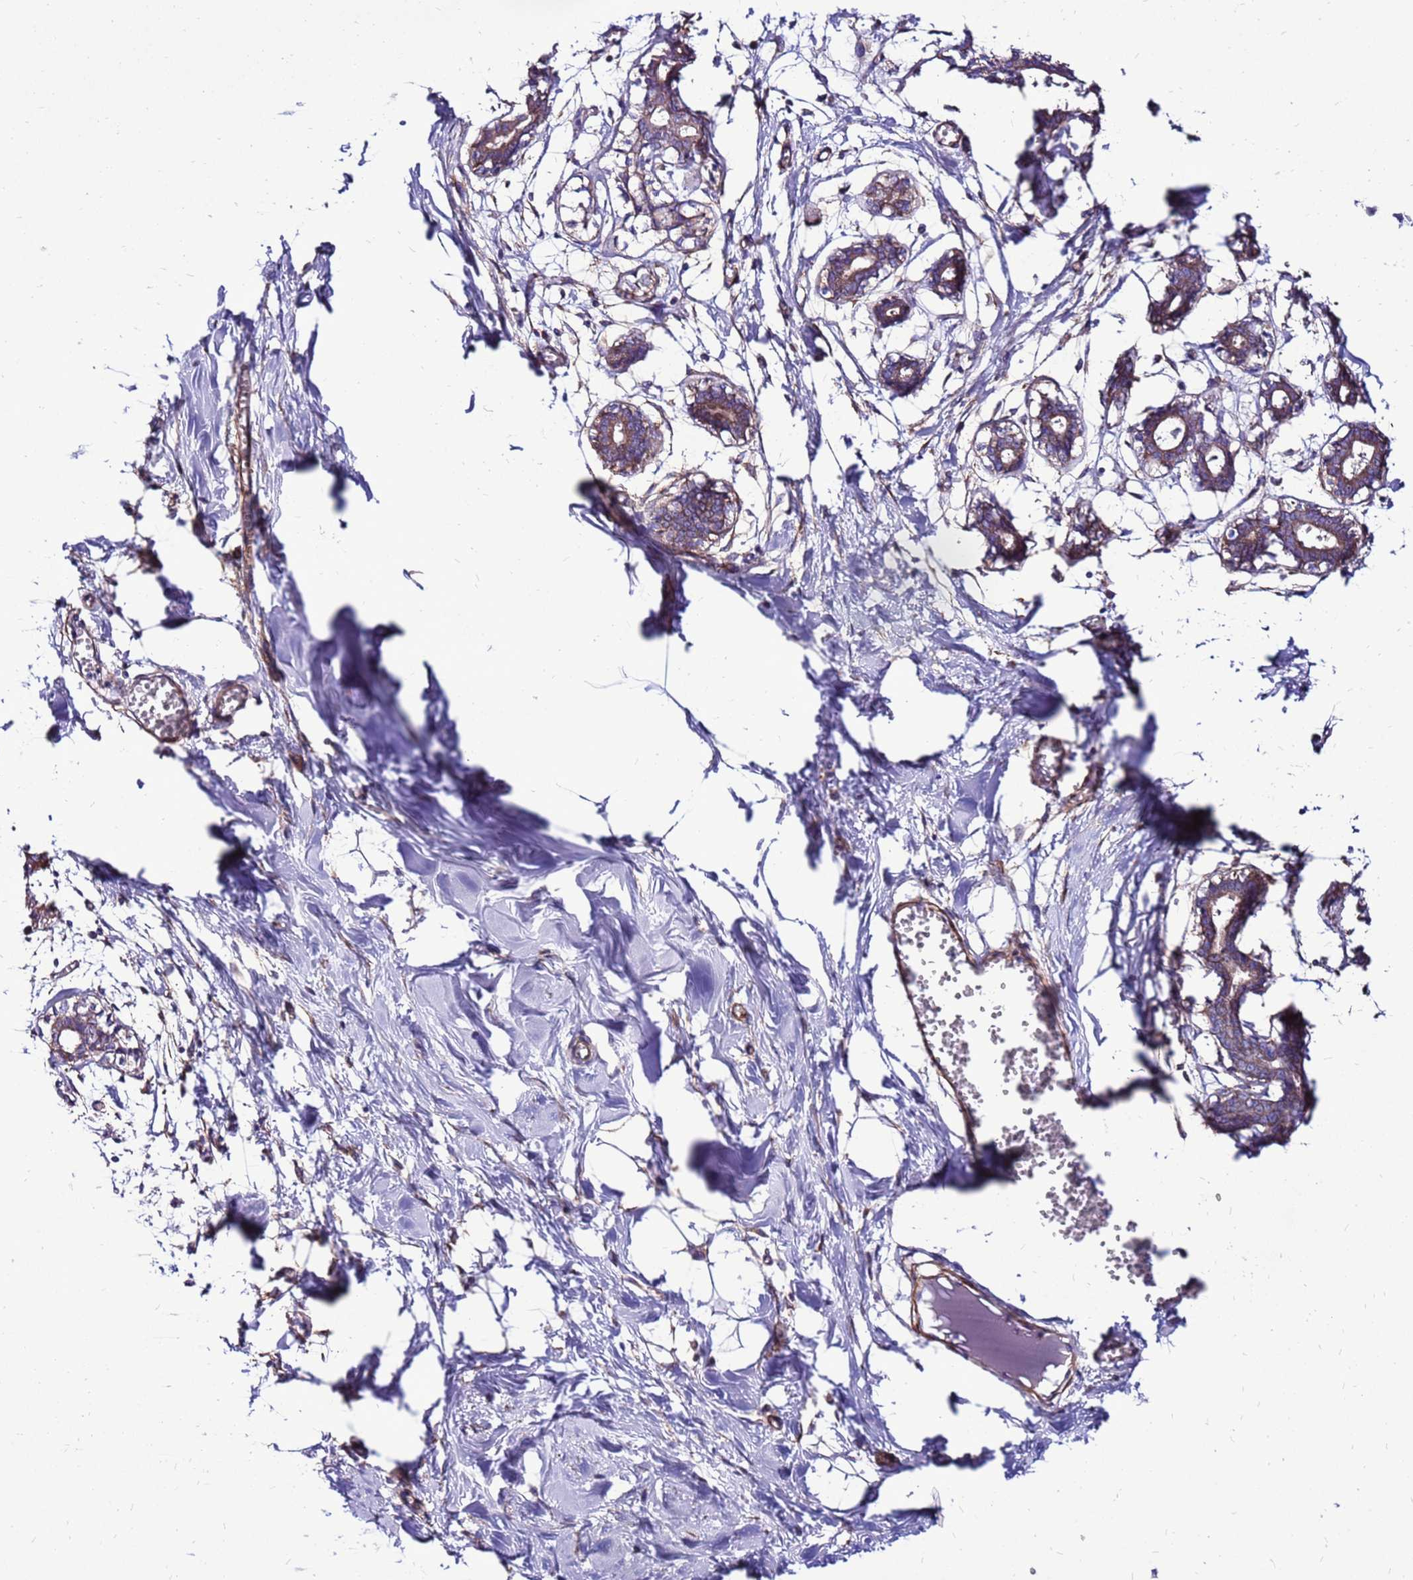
{"staining": {"intensity": "negative", "quantity": "none", "location": "none"}, "tissue": "breast", "cell_type": "Adipocytes", "image_type": "normal", "snomed": [{"axis": "morphology", "description": "Normal tissue, NOS"}, {"axis": "topography", "description": "Breast"}], "caption": "Immunohistochemistry image of unremarkable breast: breast stained with DAB (3,3'-diaminobenzidine) reveals no significant protein staining in adipocytes.", "gene": "EI24", "patient": {"sex": "female", "age": 27}}